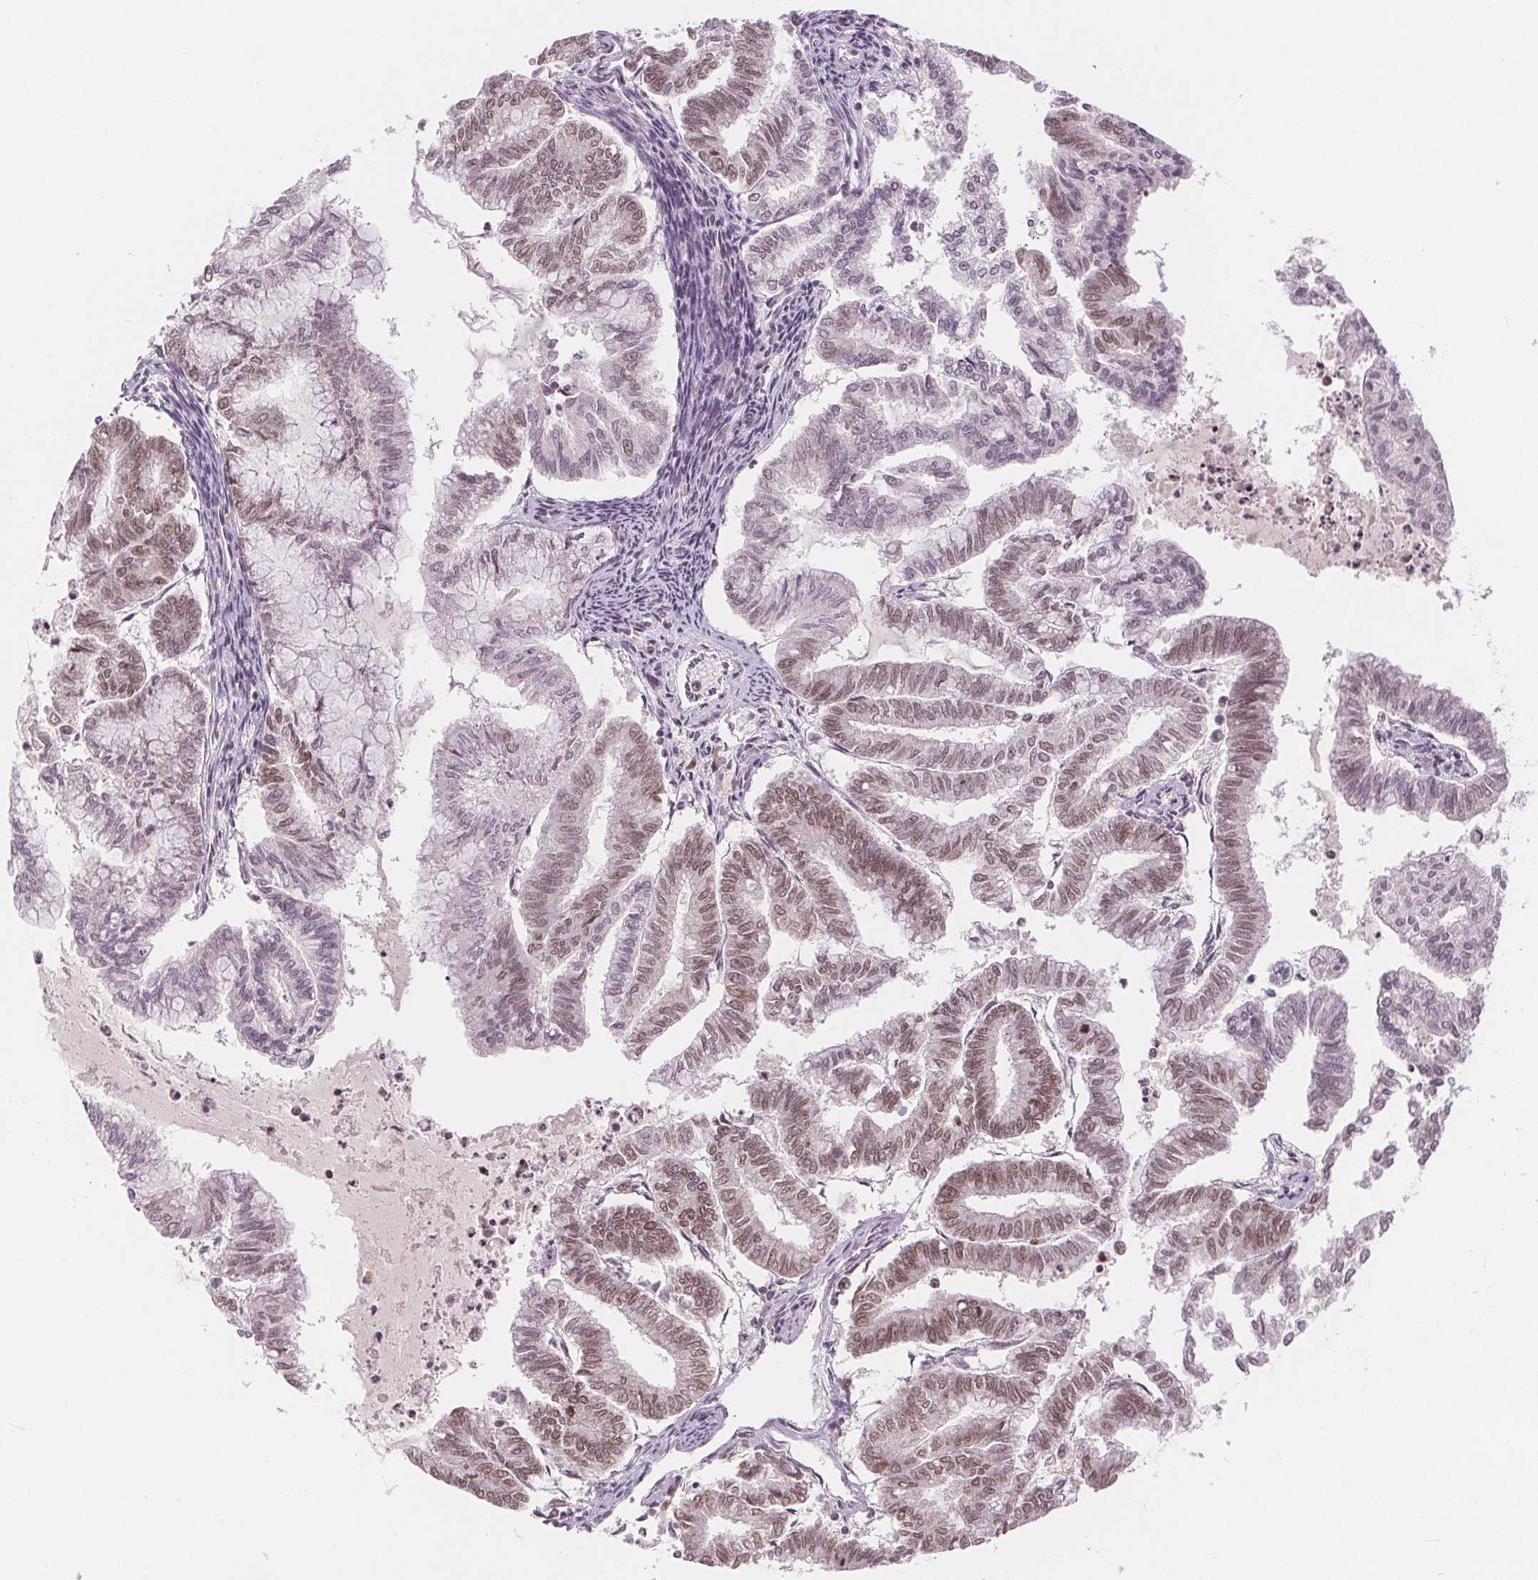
{"staining": {"intensity": "moderate", "quantity": "25%-75%", "location": "nuclear"}, "tissue": "endometrial cancer", "cell_type": "Tumor cells", "image_type": "cancer", "snomed": [{"axis": "morphology", "description": "Adenocarcinoma, NOS"}, {"axis": "topography", "description": "Endometrium"}], "caption": "The image exhibits staining of adenocarcinoma (endometrial), revealing moderate nuclear protein expression (brown color) within tumor cells.", "gene": "DEK", "patient": {"sex": "female", "age": 79}}